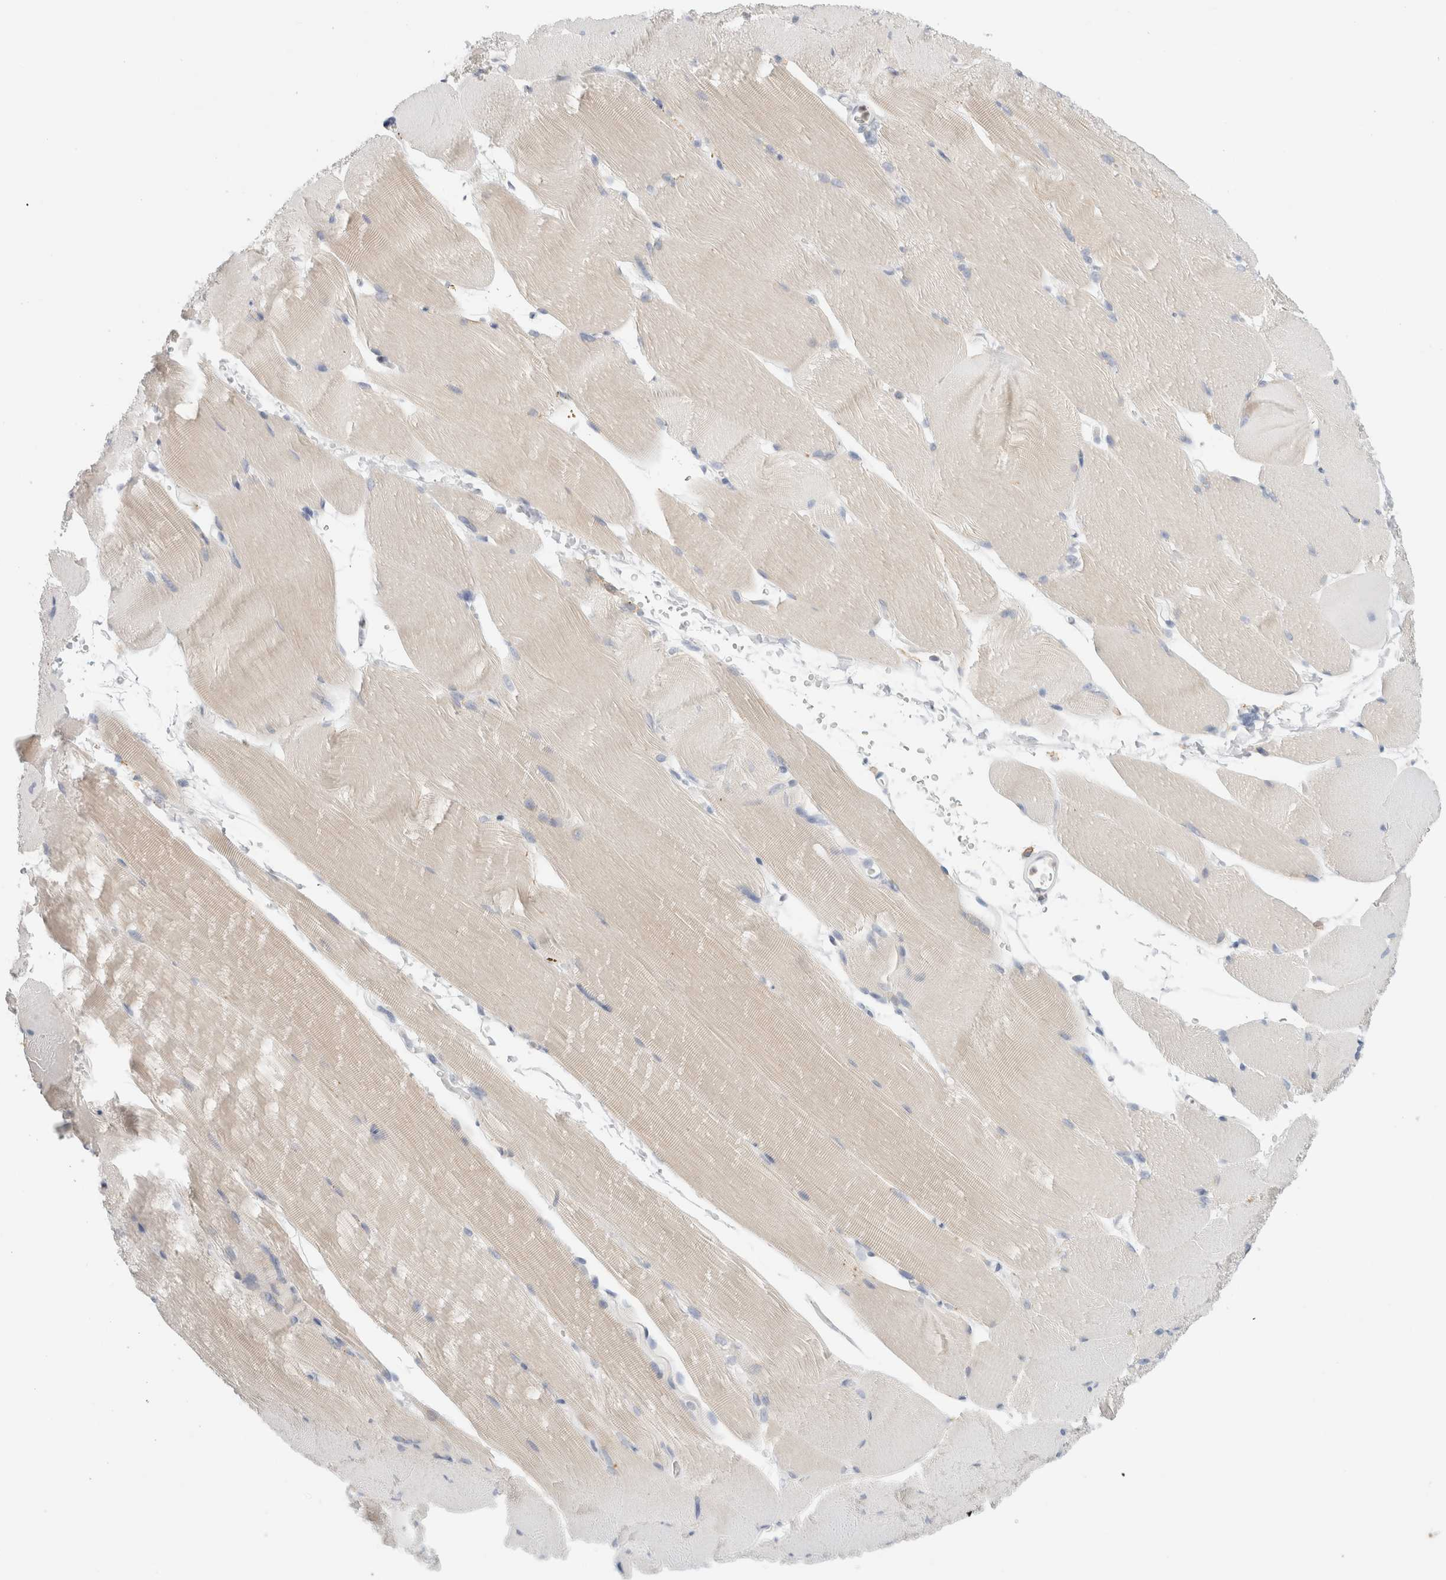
{"staining": {"intensity": "weak", "quantity": "<25%", "location": "cytoplasmic/membranous"}, "tissue": "skeletal muscle", "cell_type": "Myocytes", "image_type": "normal", "snomed": [{"axis": "morphology", "description": "Normal tissue, NOS"}, {"axis": "topography", "description": "Skeletal muscle"}, {"axis": "topography", "description": "Parathyroid gland"}], "caption": "The image demonstrates no staining of myocytes in normal skeletal muscle. (DAB (3,3'-diaminobenzidine) immunohistochemistry (IHC), high magnification).", "gene": "ADAM30", "patient": {"sex": "female", "age": 37}}